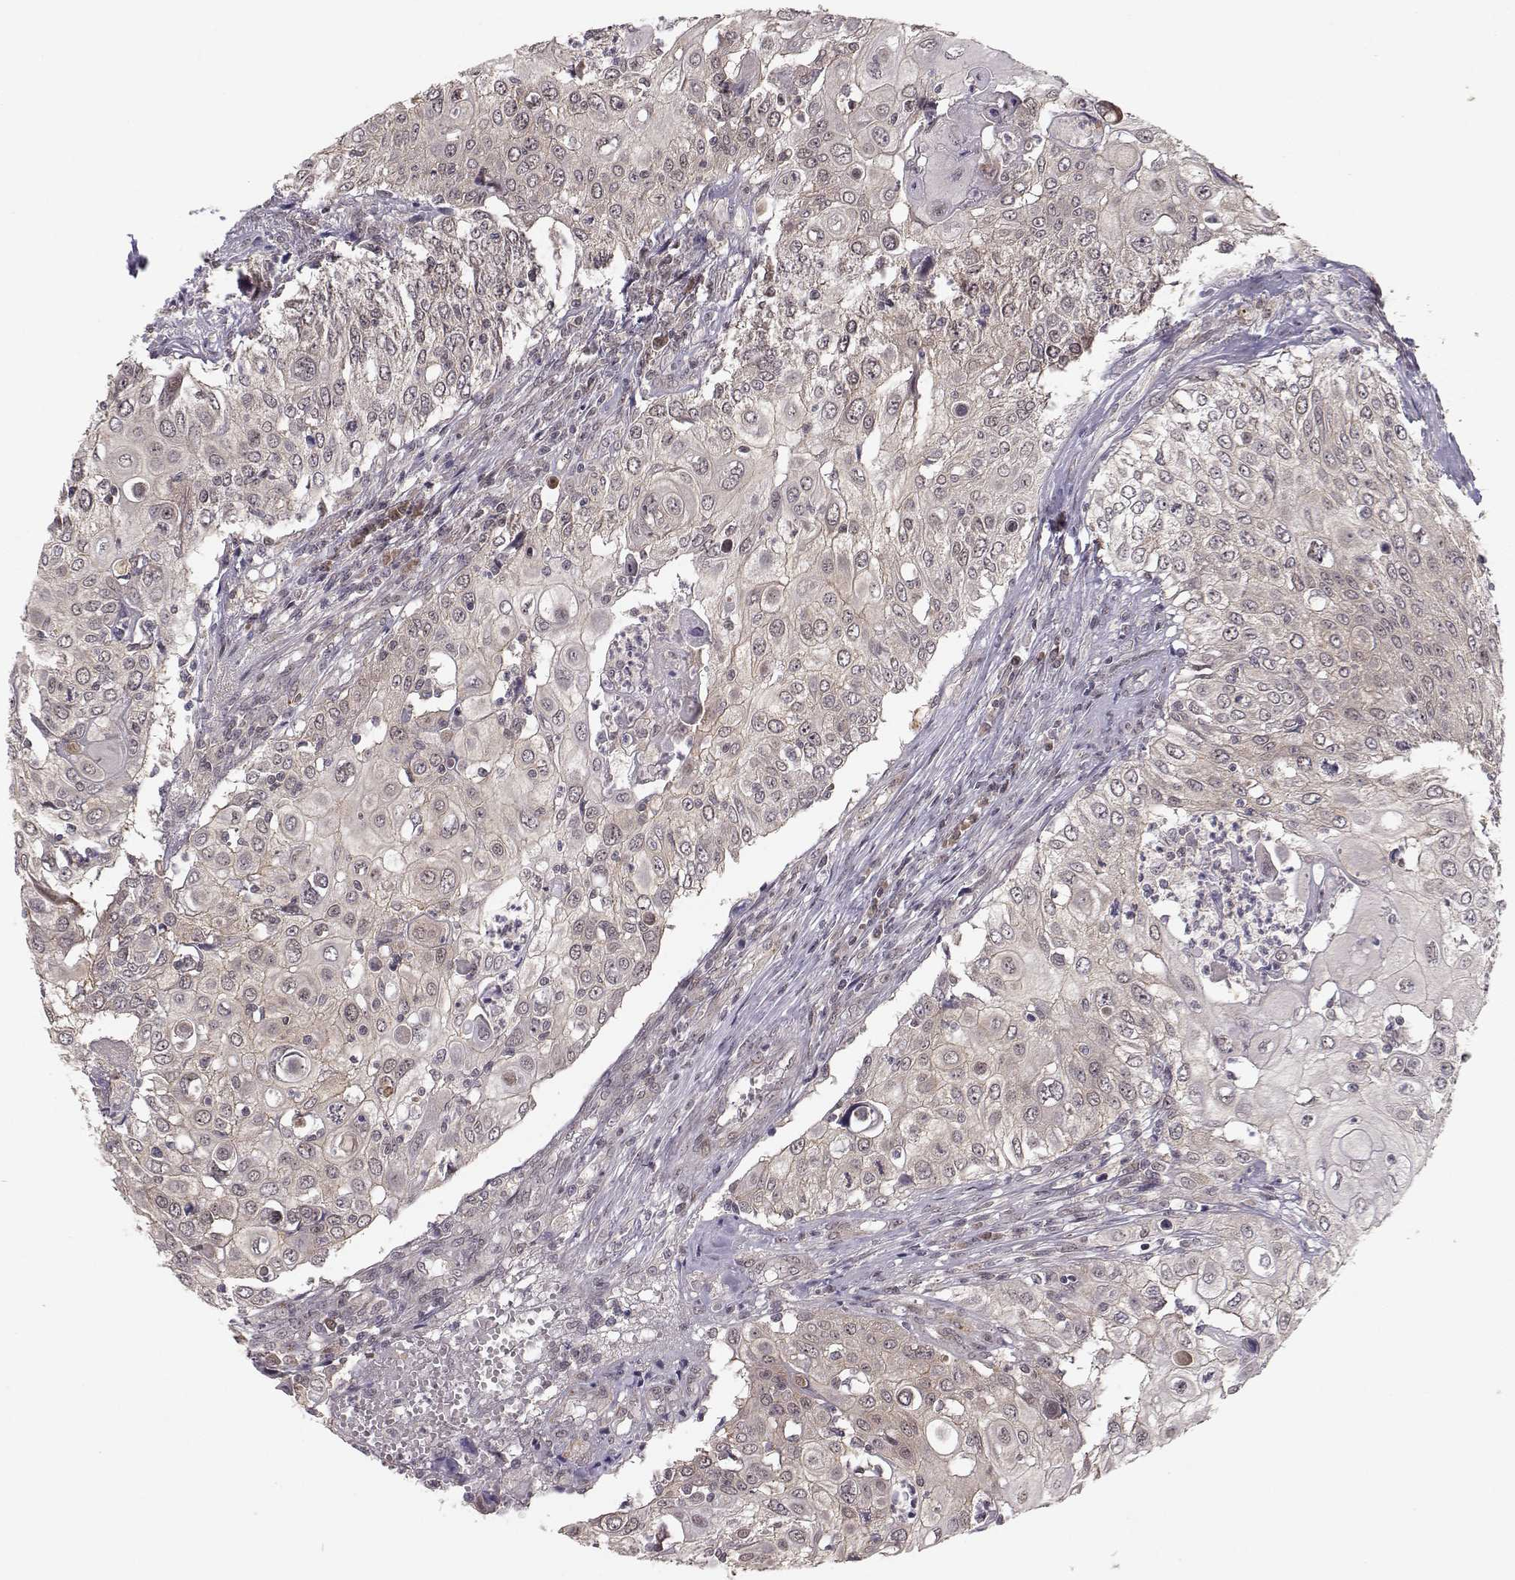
{"staining": {"intensity": "weak", "quantity": "25%-75%", "location": "cytoplasmic/membranous"}, "tissue": "urothelial cancer", "cell_type": "Tumor cells", "image_type": "cancer", "snomed": [{"axis": "morphology", "description": "Urothelial carcinoma, High grade"}, {"axis": "topography", "description": "Urinary bladder"}], "caption": "Immunohistochemistry (IHC) of urothelial cancer demonstrates low levels of weak cytoplasmic/membranous expression in approximately 25%-75% of tumor cells.", "gene": "PLEKHG3", "patient": {"sex": "female", "age": 79}}